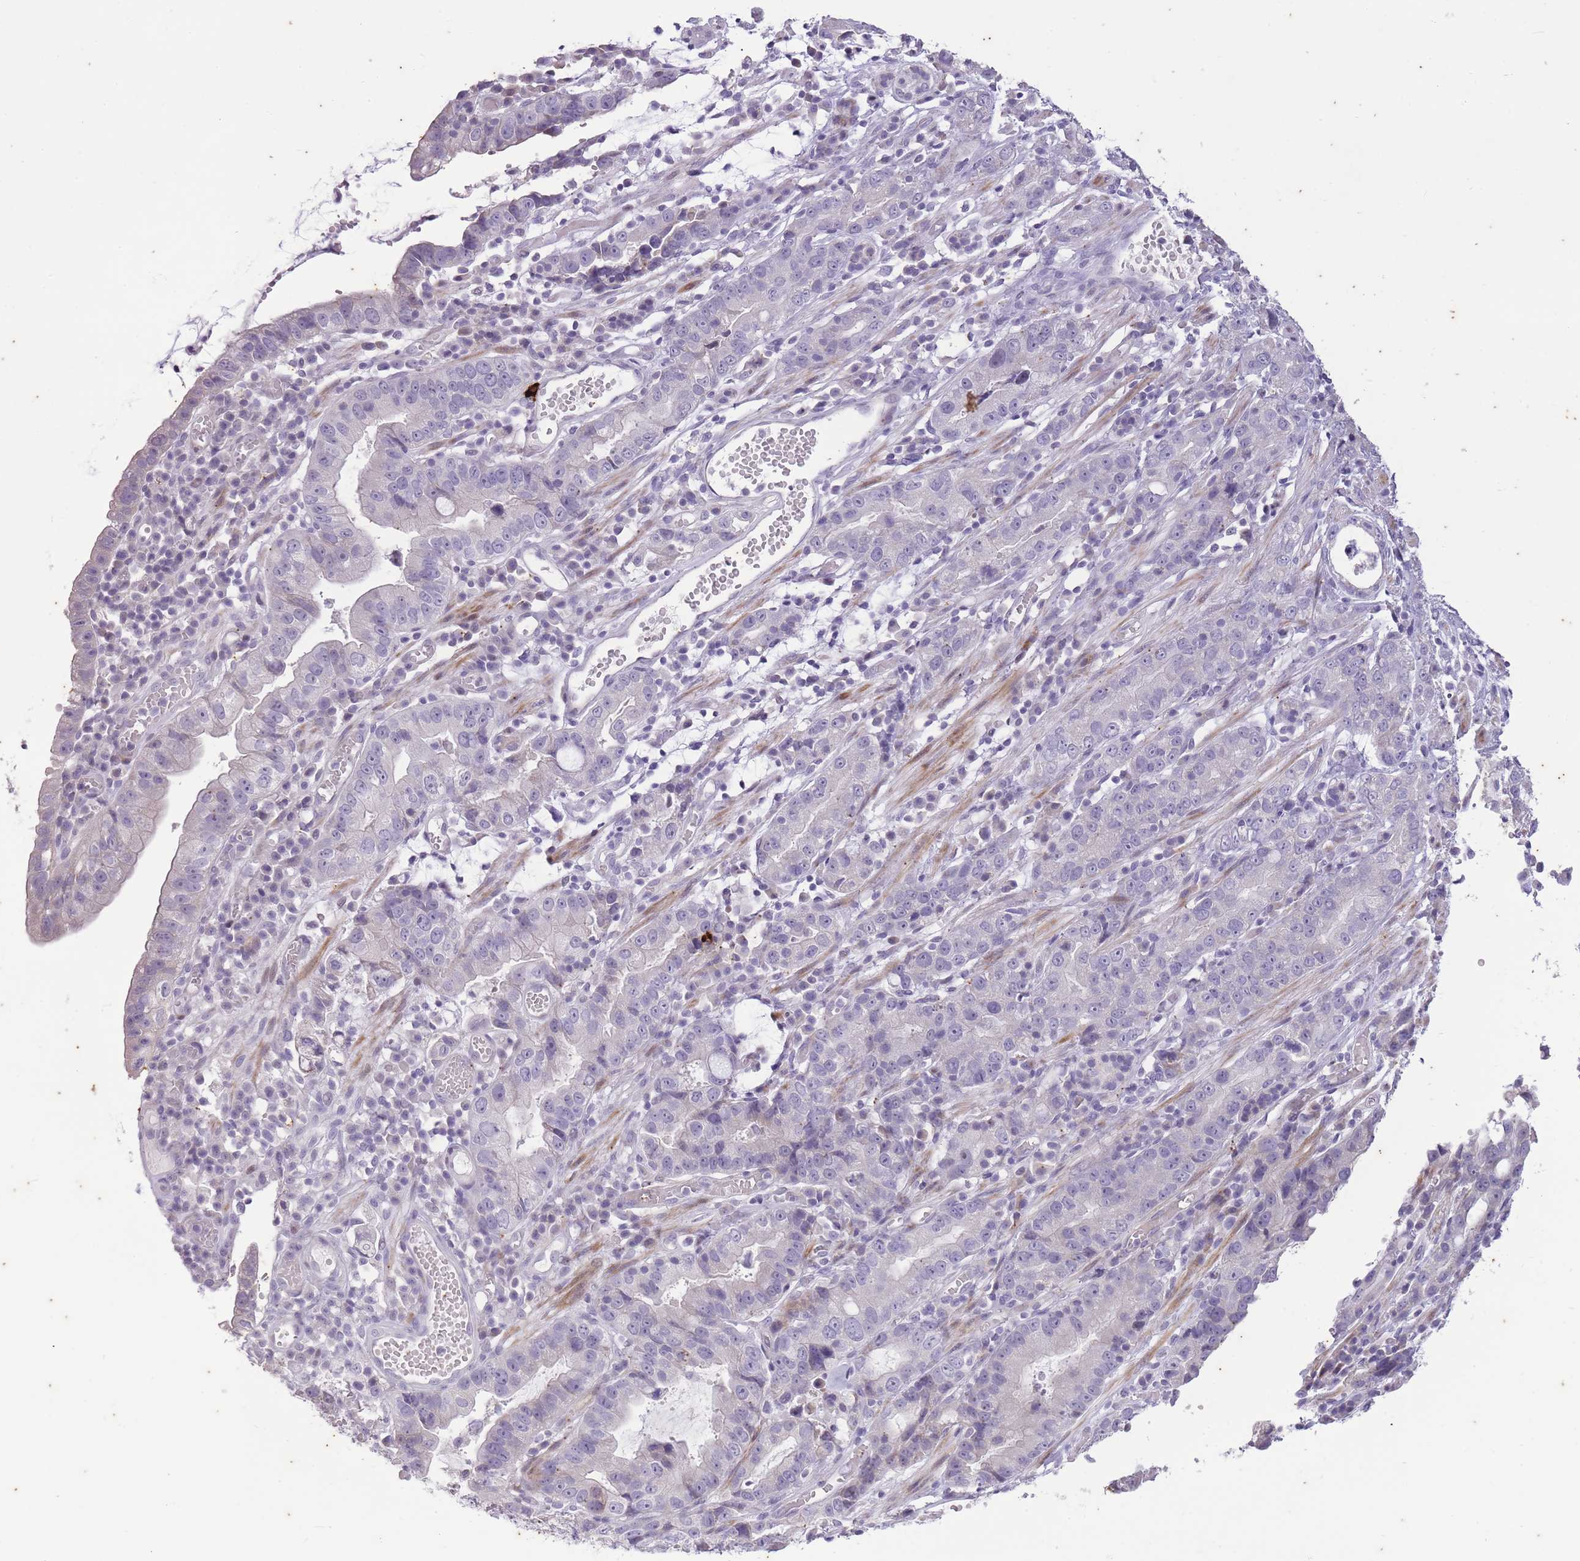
{"staining": {"intensity": "negative", "quantity": "none", "location": "none"}, "tissue": "stomach cancer", "cell_type": "Tumor cells", "image_type": "cancer", "snomed": [{"axis": "morphology", "description": "Adenocarcinoma, NOS"}, {"axis": "topography", "description": "Stomach"}], "caption": "Tumor cells are negative for brown protein staining in adenocarcinoma (stomach). (DAB IHC visualized using brightfield microscopy, high magnification).", "gene": "CNTNAP3", "patient": {"sex": "male", "age": 55}}